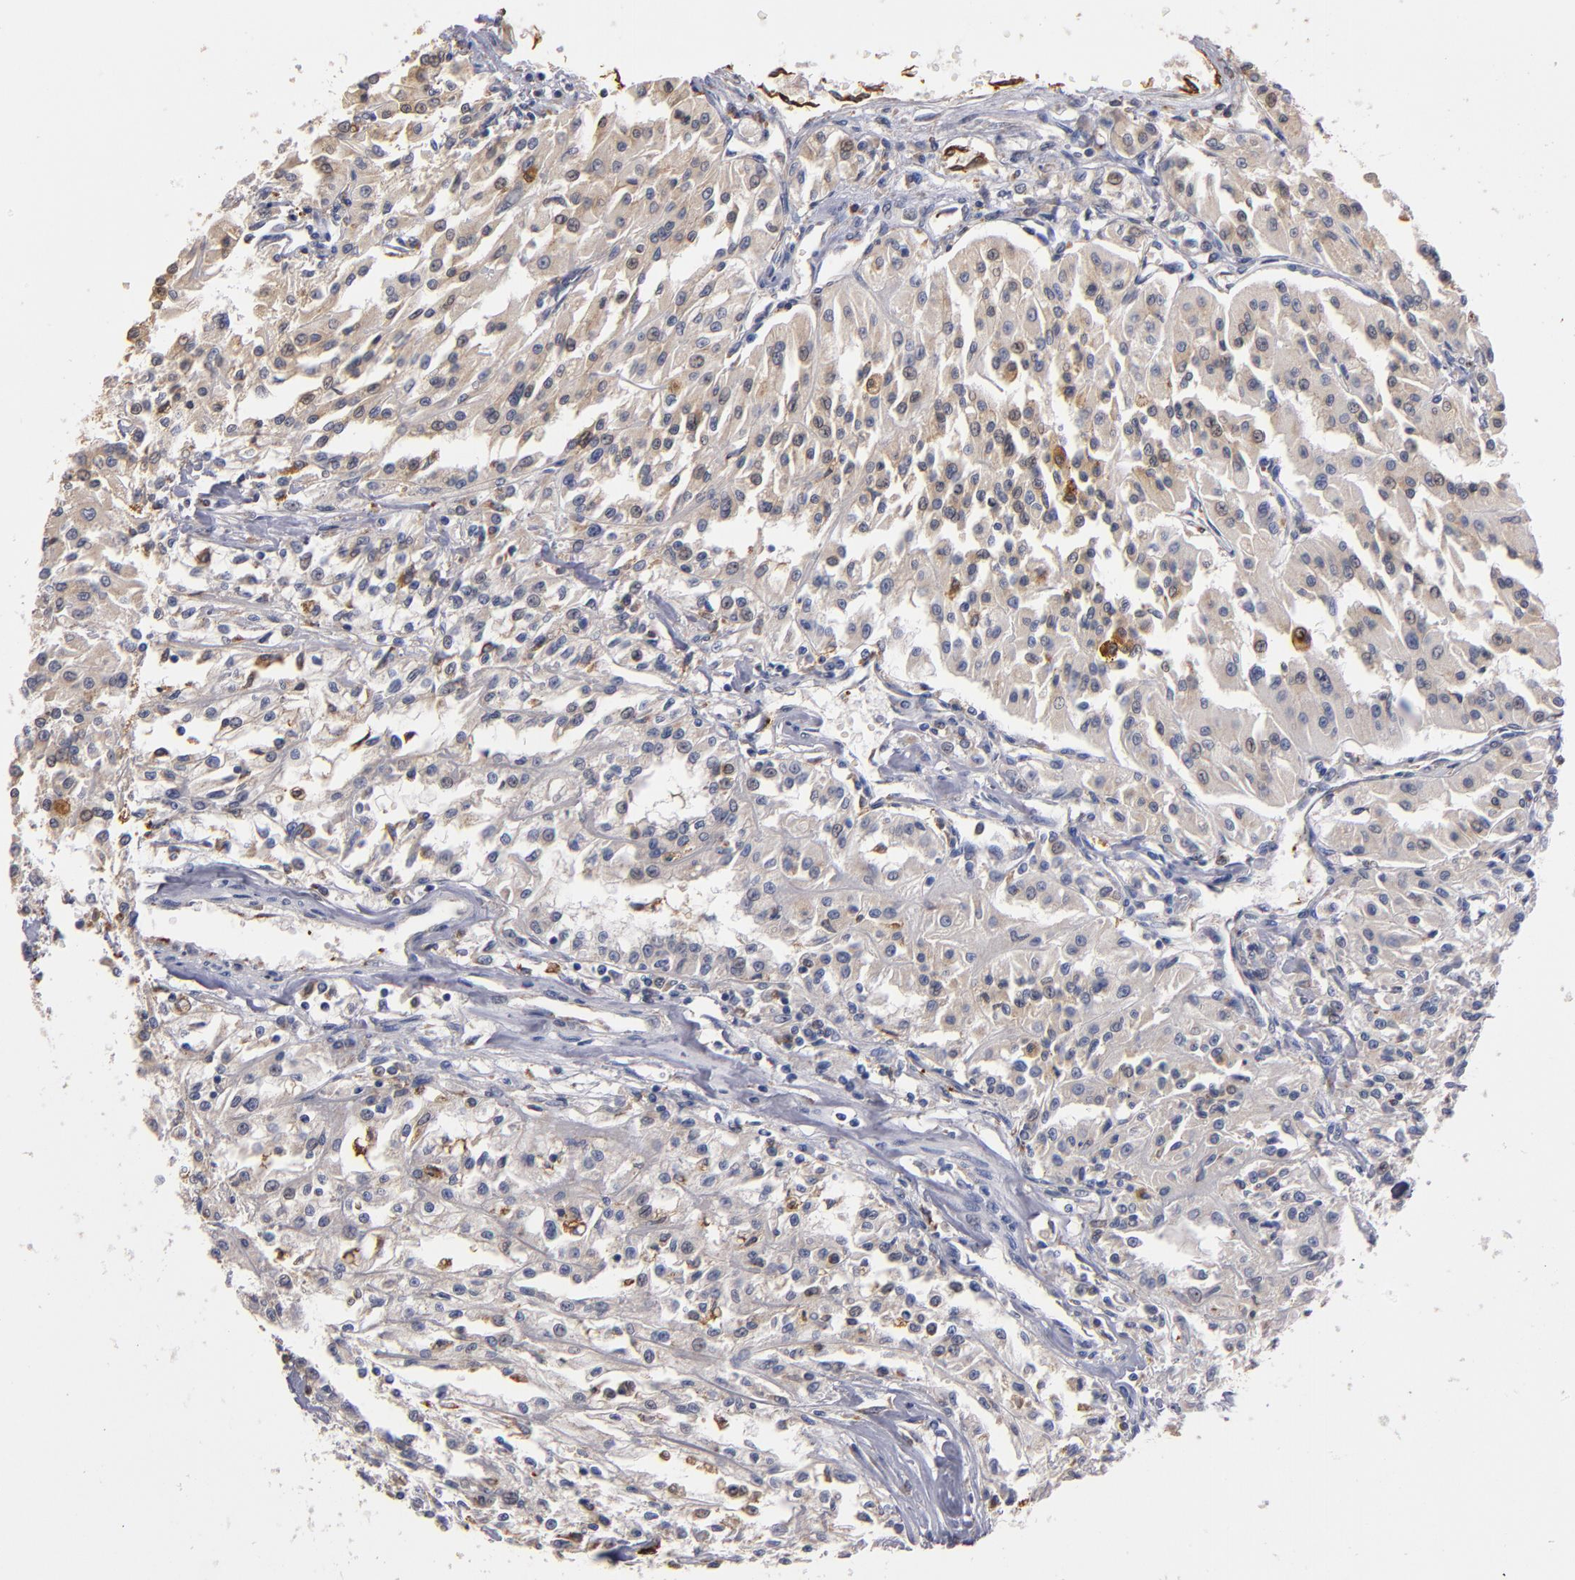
{"staining": {"intensity": "weak", "quantity": "<25%", "location": "cytoplasmic/membranous"}, "tissue": "renal cancer", "cell_type": "Tumor cells", "image_type": "cancer", "snomed": [{"axis": "morphology", "description": "Adenocarcinoma, NOS"}, {"axis": "topography", "description": "Kidney"}], "caption": "An IHC histopathology image of renal cancer is shown. There is no staining in tumor cells of renal cancer. The staining was performed using DAB to visualize the protein expression in brown, while the nuclei were stained in blue with hematoxylin (Magnification: 20x).", "gene": "SELP", "patient": {"sex": "male", "age": 78}}